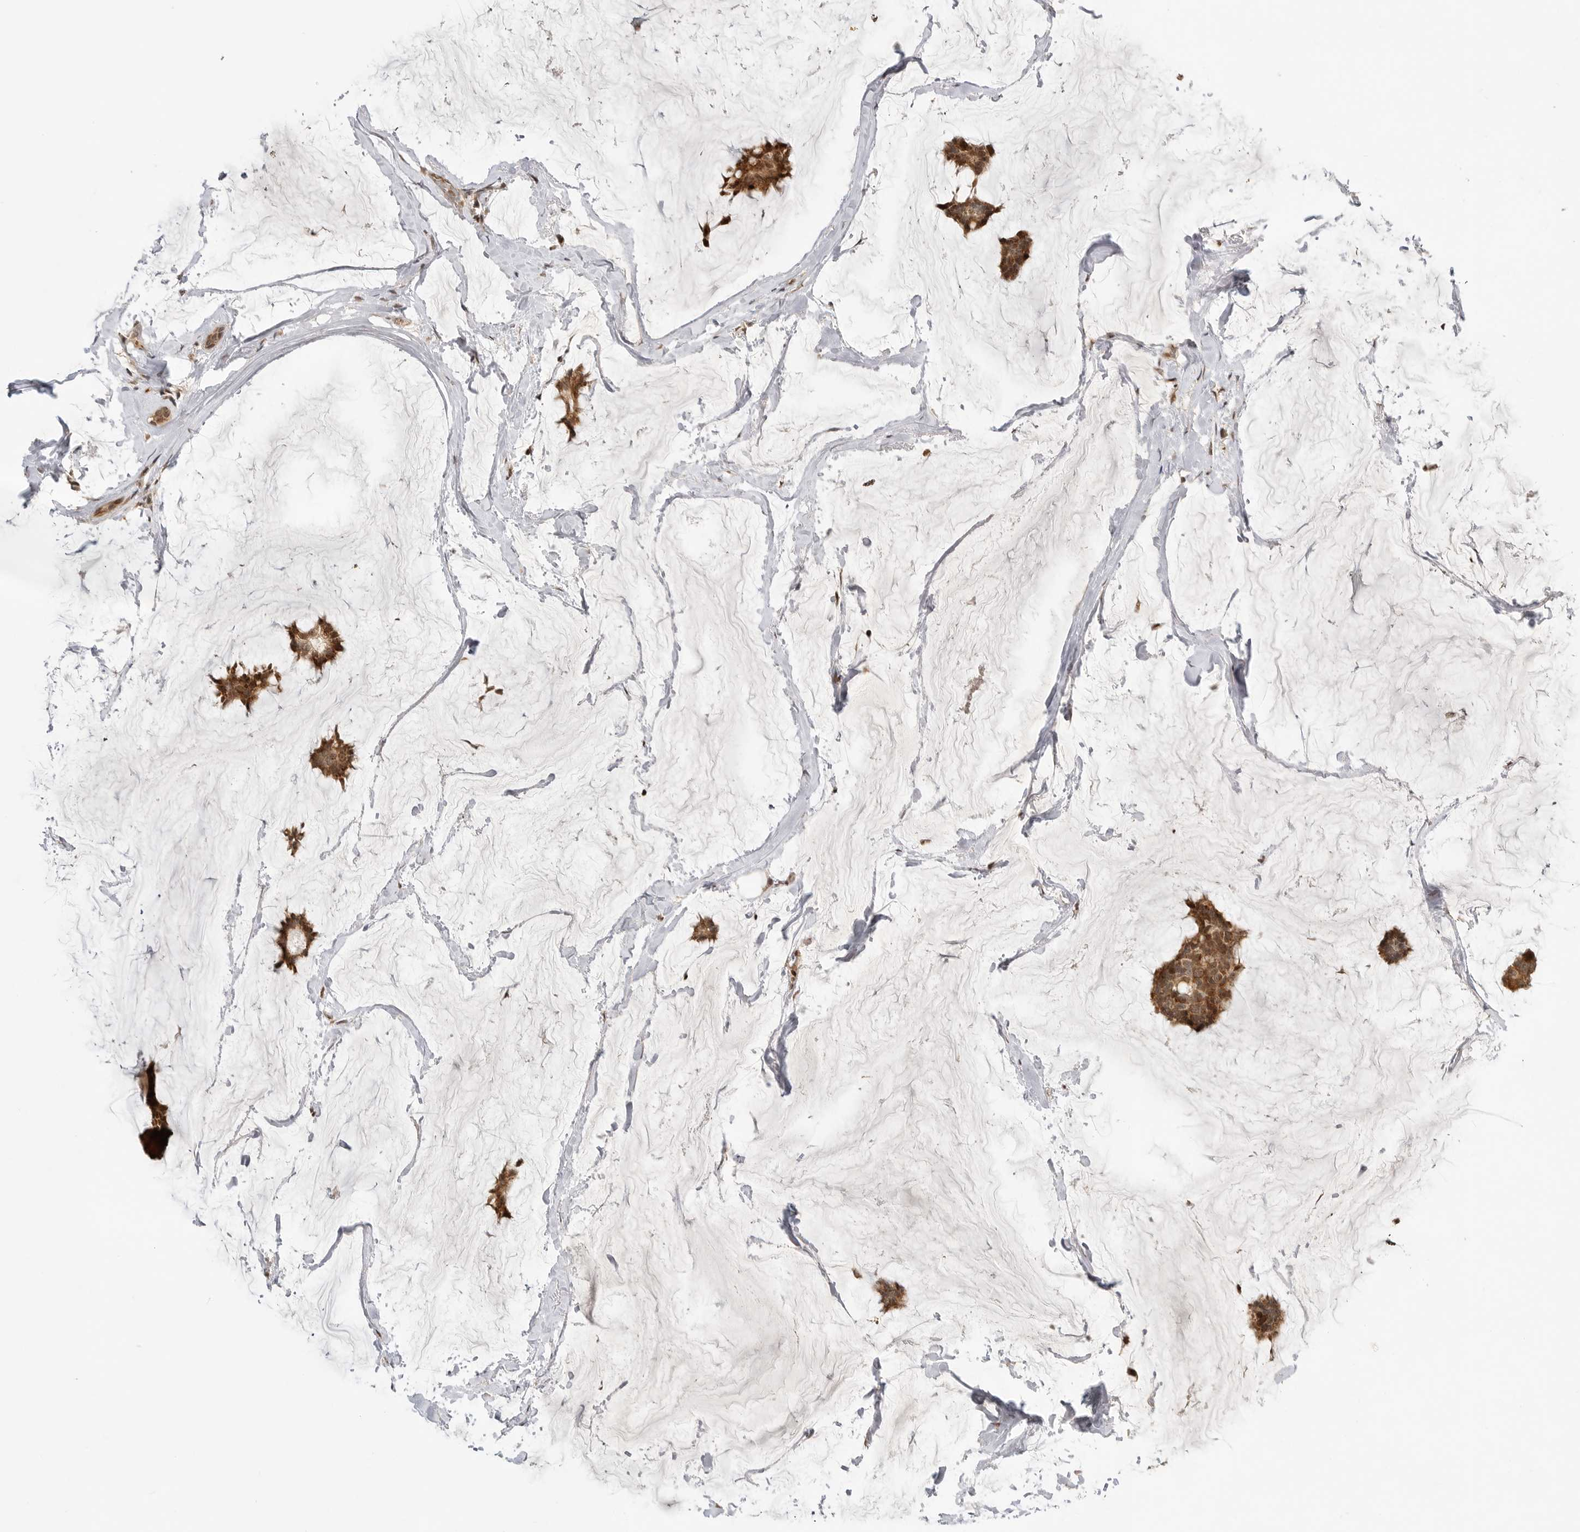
{"staining": {"intensity": "moderate", "quantity": ">75%", "location": "cytoplasmic/membranous"}, "tissue": "breast cancer", "cell_type": "Tumor cells", "image_type": "cancer", "snomed": [{"axis": "morphology", "description": "Duct carcinoma"}, {"axis": "topography", "description": "Breast"}], "caption": "Immunohistochemical staining of breast intraductal carcinoma exhibits moderate cytoplasmic/membranous protein staining in about >75% of tumor cells.", "gene": "ALKAL1", "patient": {"sex": "female", "age": 93}}